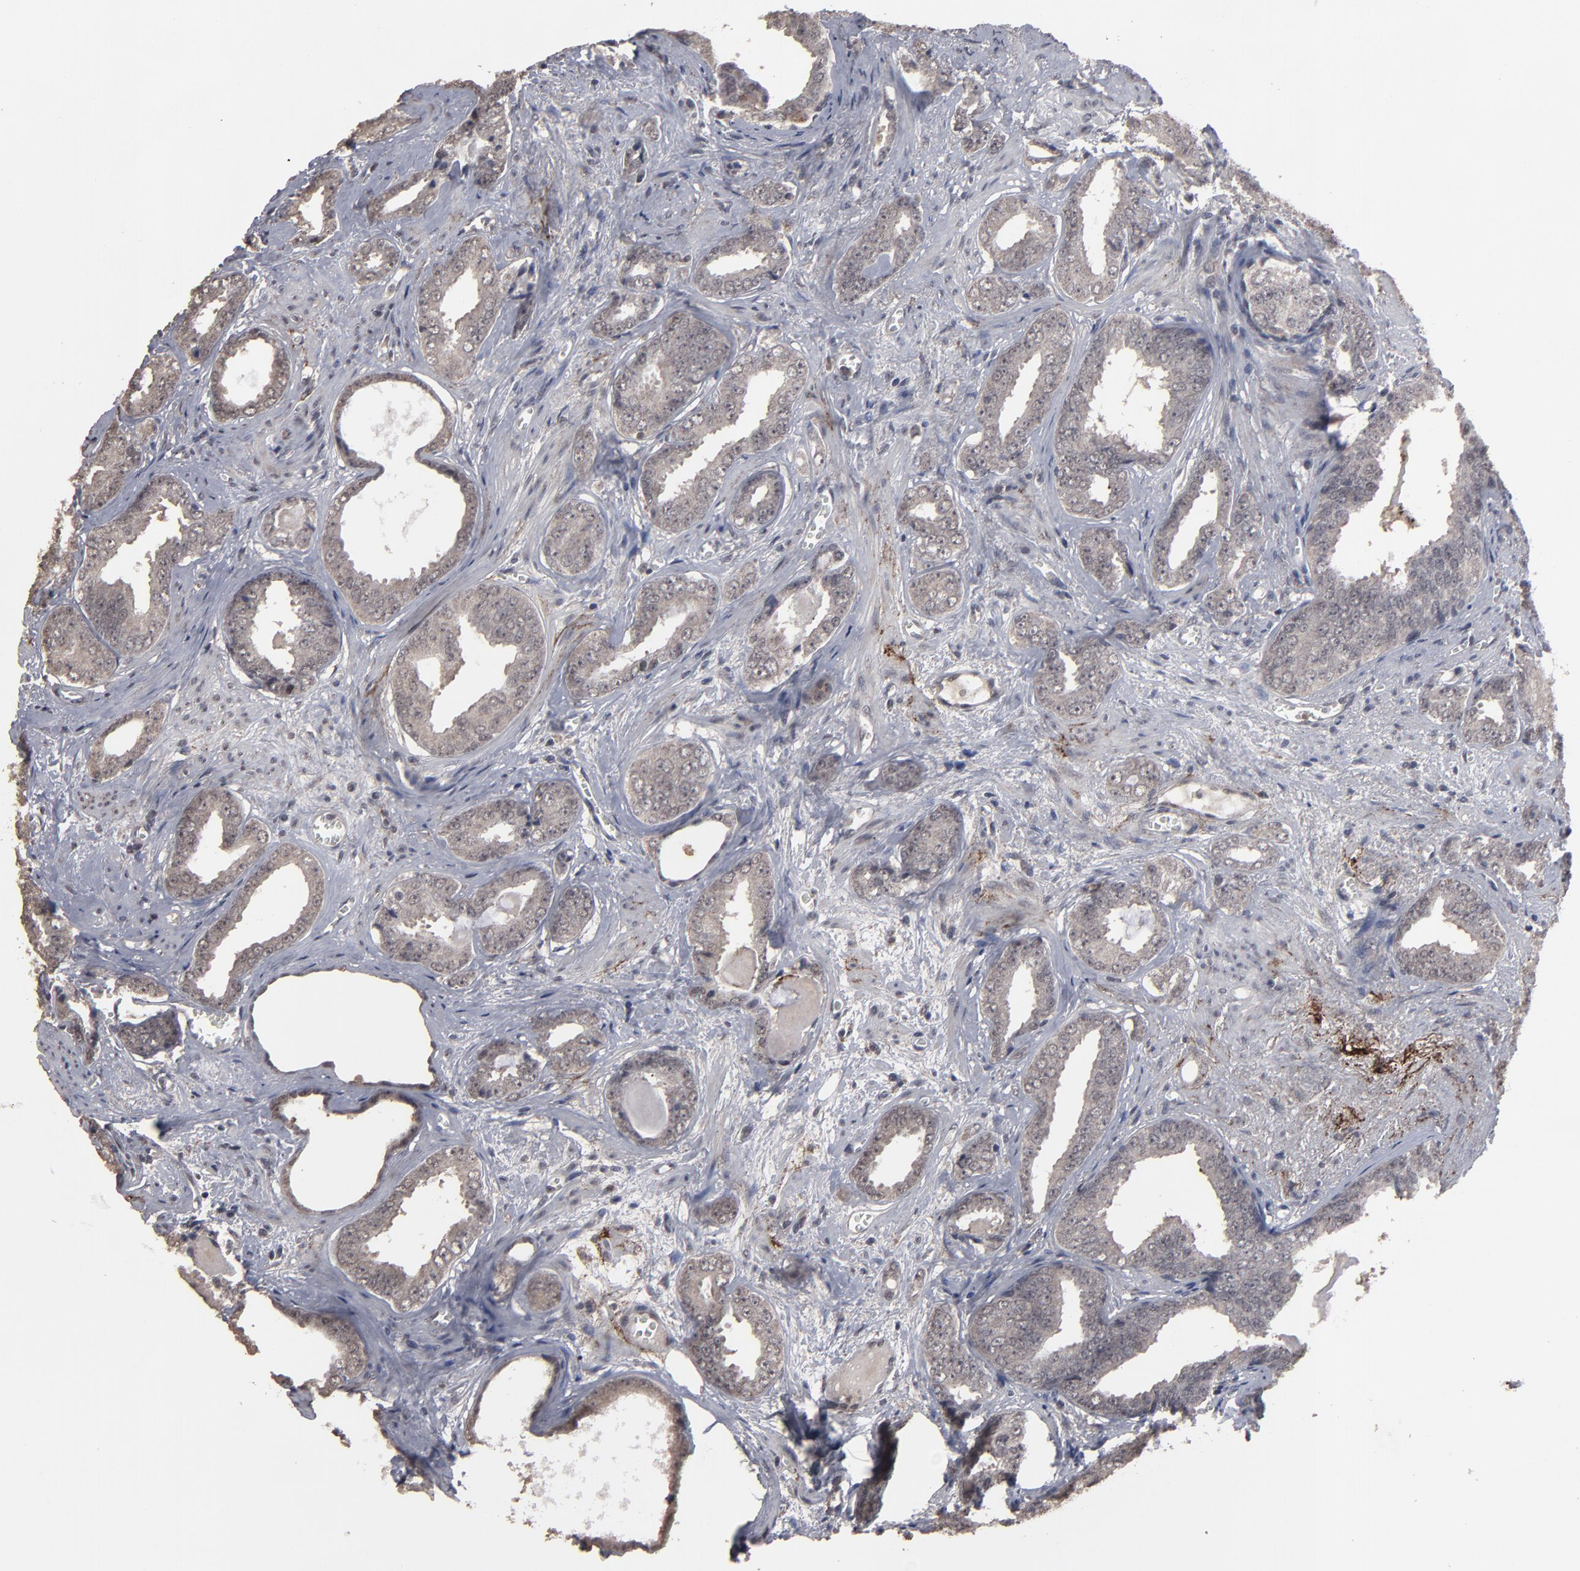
{"staining": {"intensity": "weak", "quantity": ">75%", "location": "cytoplasmic/membranous"}, "tissue": "prostate cancer", "cell_type": "Tumor cells", "image_type": "cancer", "snomed": [{"axis": "morphology", "description": "Adenocarcinoma, Medium grade"}, {"axis": "topography", "description": "Prostate"}], "caption": "Protein positivity by IHC reveals weak cytoplasmic/membranous staining in approximately >75% of tumor cells in medium-grade adenocarcinoma (prostate). (Brightfield microscopy of DAB IHC at high magnification).", "gene": "SLC22A17", "patient": {"sex": "male", "age": 79}}